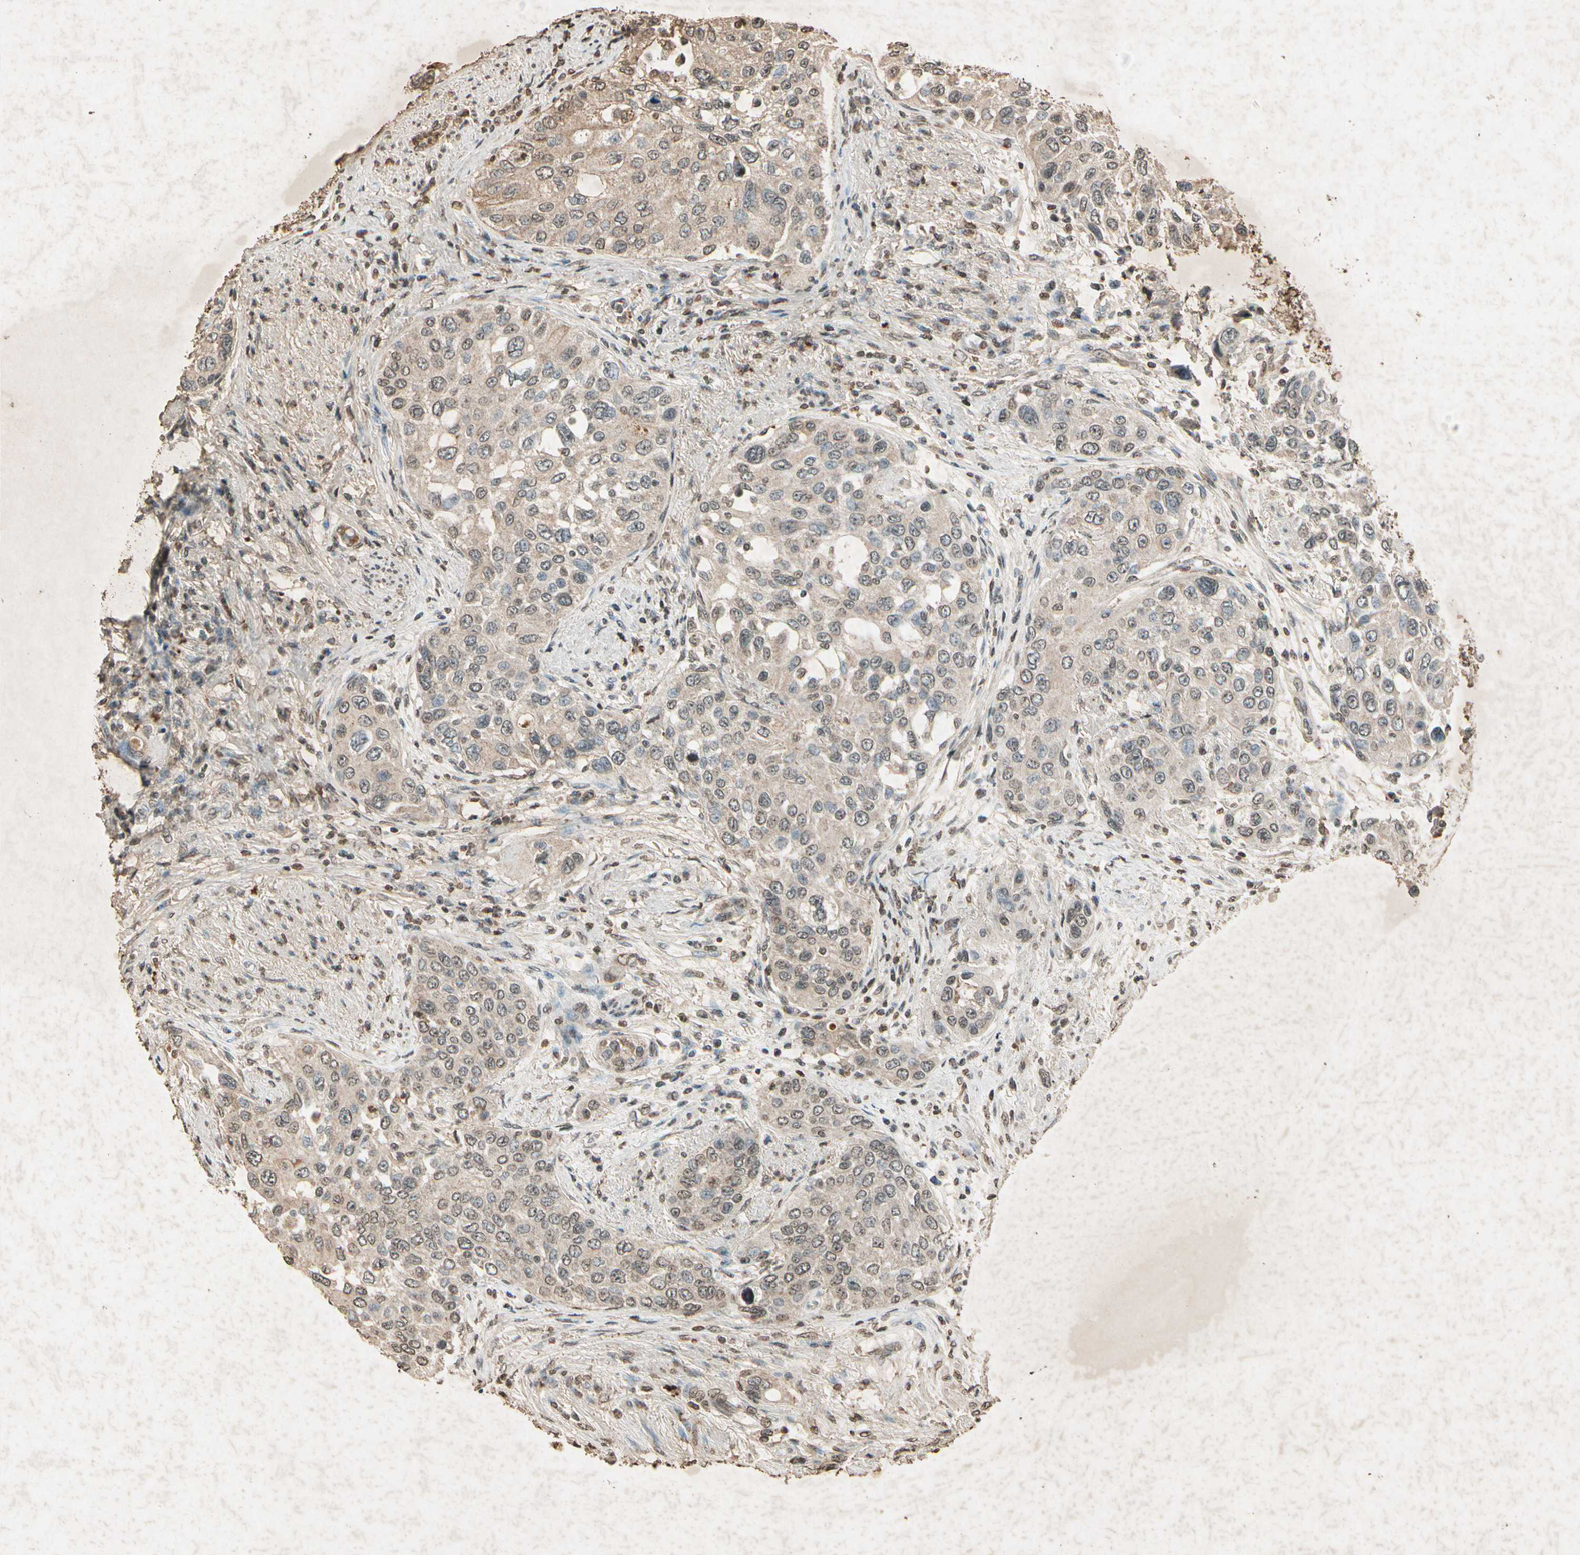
{"staining": {"intensity": "weak", "quantity": ">75%", "location": "cytoplasmic/membranous"}, "tissue": "urothelial cancer", "cell_type": "Tumor cells", "image_type": "cancer", "snomed": [{"axis": "morphology", "description": "Urothelial carcinoma, High grade"}, {"axis": "topography", "description": "Urinary bladder"}], "caption": "Protein positivity by immunohistochemistry demonstrates weak cytoplasmic/membranous positivity in about >75% of tumor cells in urothelial cancer.", "gene": "GC", "patient": {"sex": "female", "age": 56}}